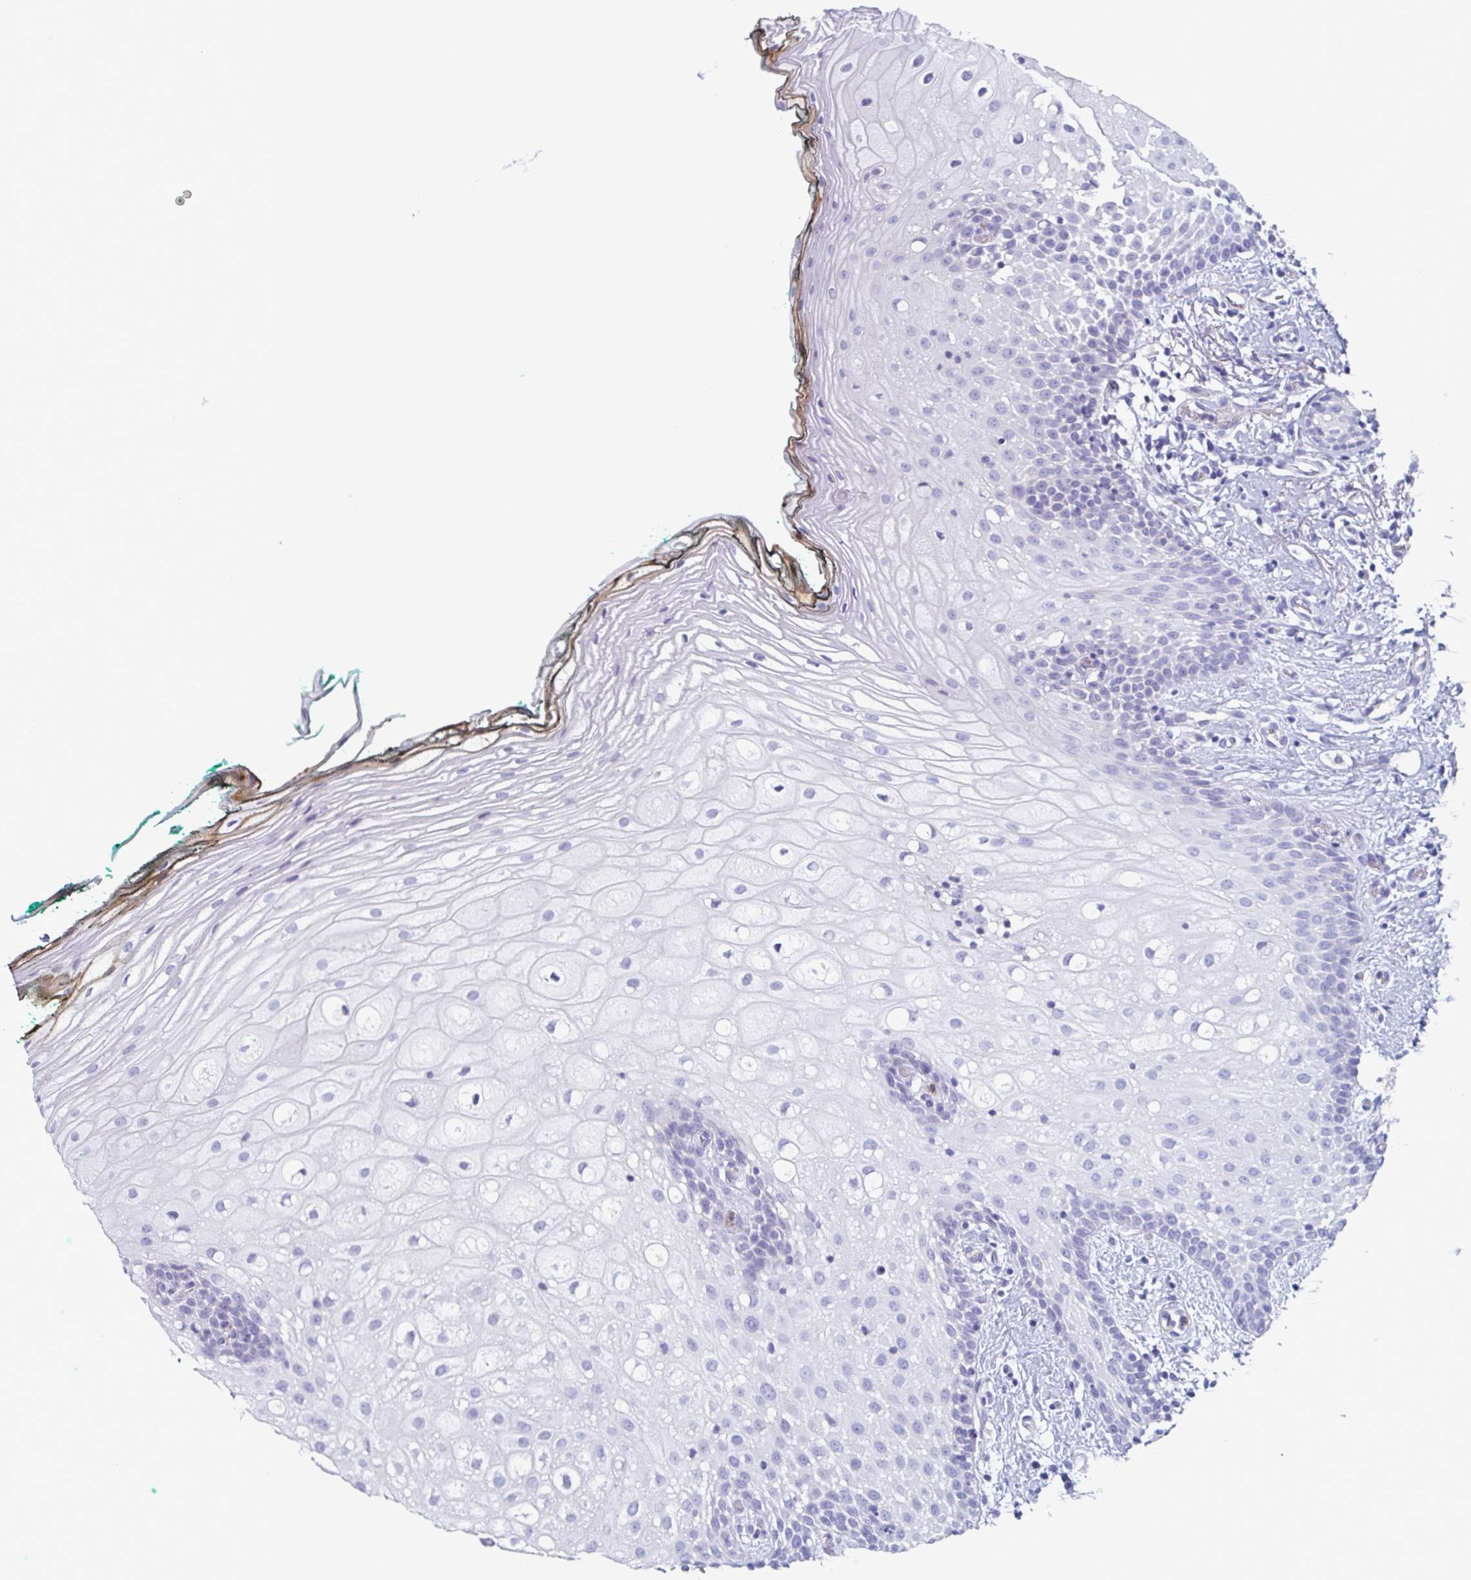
{"staining": {"intensity": "negative", "quantity": "none", "location": "none"}, "tissue": "oral mucosa", "cell_type": "Squamous epithelial cells", "image_type": "normal", "snomed": [{"axis": "morphology", "description": "Normal tissue, NOS"}, {"axis": "topography", "description": "Oral tissue"}], "caption": "Immunohistochemistry (IHC) histopathology image of normal oral mucosa: human oral mucosa stained with DAB shows no significant protein expression in squamous epithelial cells. Nuclei are stained in blue.", "gene": "BPI", "patient": {"sex": "female", "age": 83}}